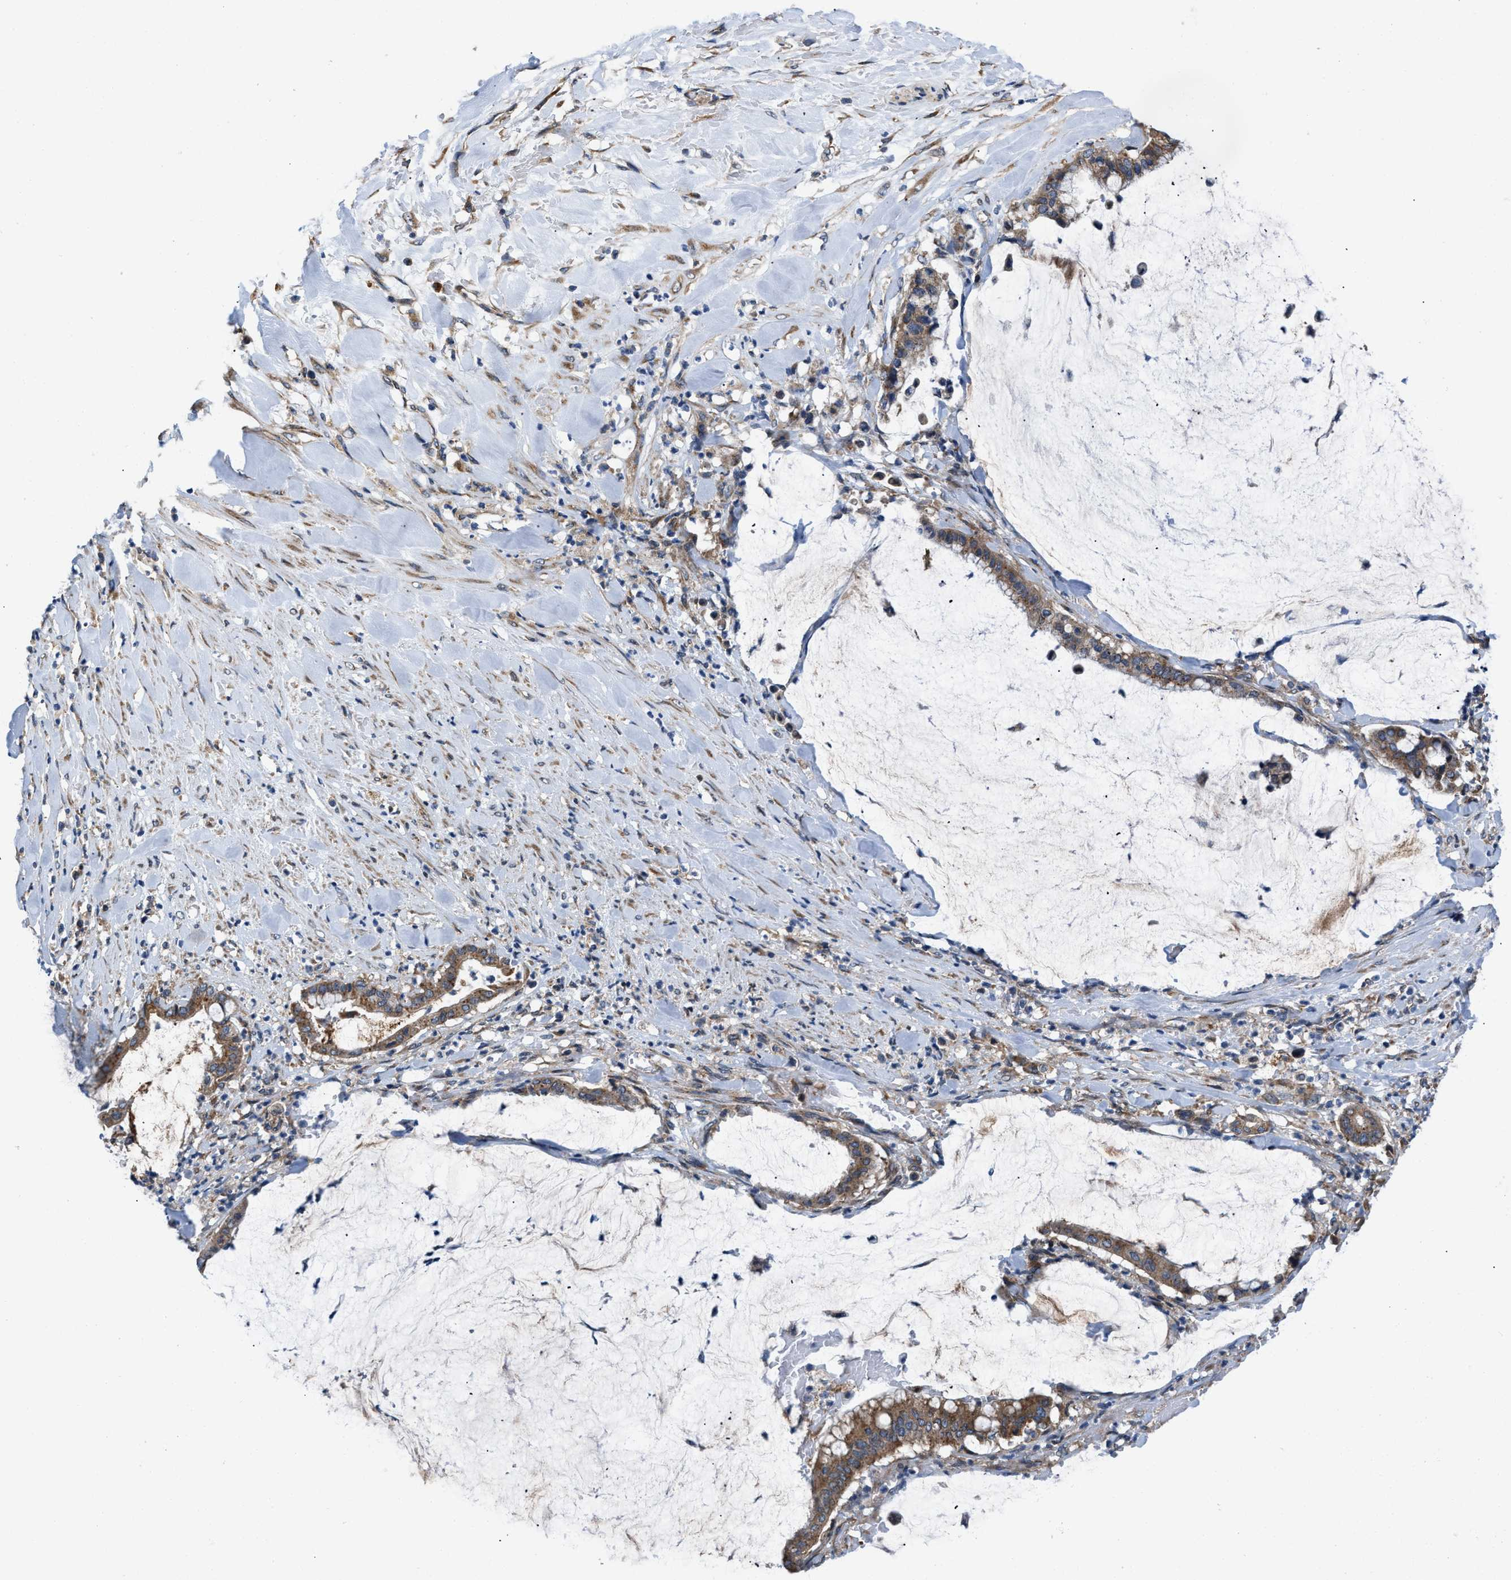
{"staining": {"intensity": "moderate", "quantity": ">75%", "location": "cytoplasmic/membranous"}, "tissue": "pancreatic cancer", "cell_type": "Tumor cells", "image_type": "cancer", "snomed": [{"axis": "morphology", "description": "Adenocarcinoma, NOS"}, {"axis": "topography", "description": "Pancreas"}], "caption": "IHC (DAB (3,3'-diaminobenzidine)) staining of human pancreatic adenocarcinoma shows moderate cytoplasmic/membranous protein positivity in approximately >75% of tumor cells. (DAB = brown stain, brightfield microscopy at high magnification).", "gene": "CEP128", "patient": {"sex": "male", "age": 41}}